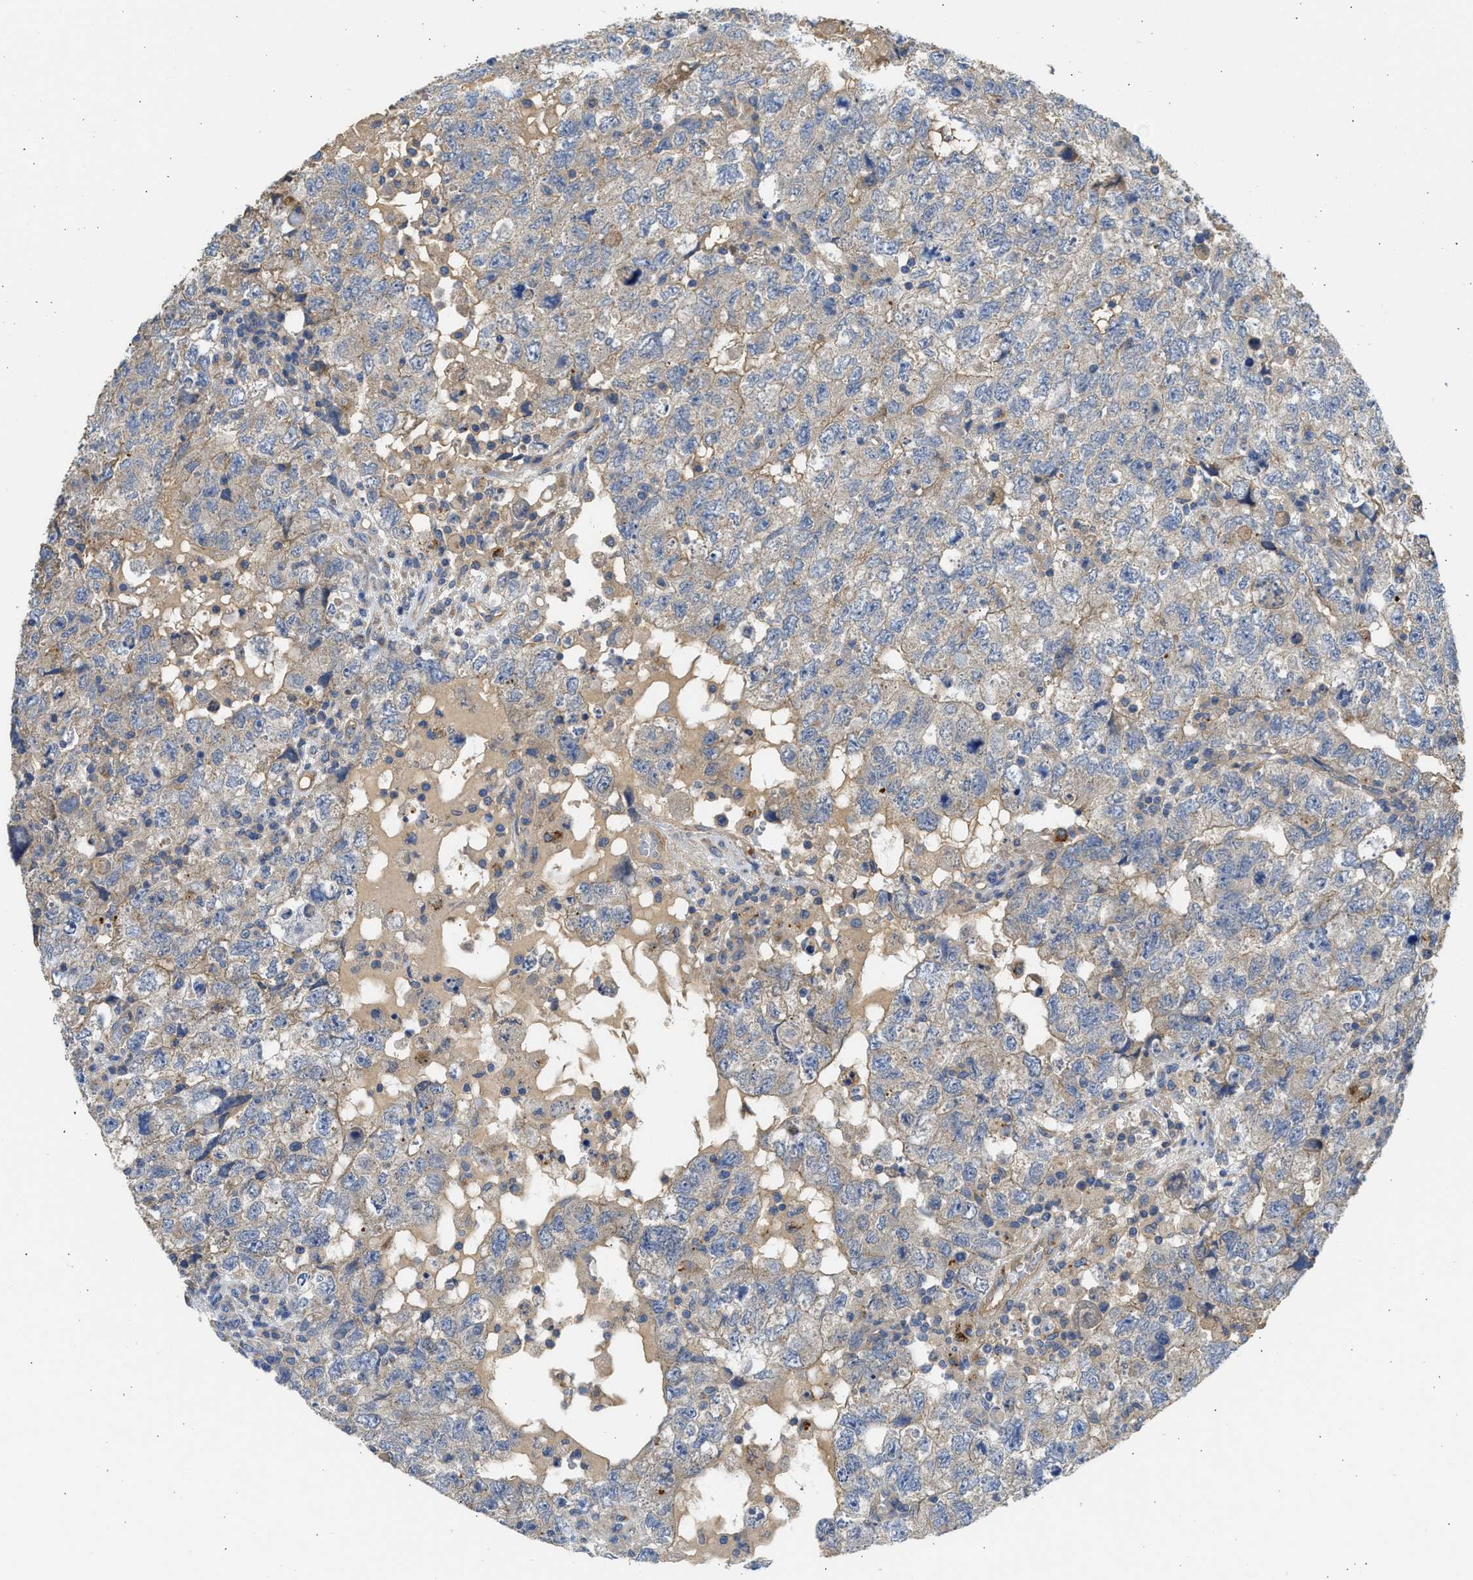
{"staining": {"intensity": "weak", "quantity": "25%-75%", "location": "cytoplasmic/membranous"}, "tissue": "testis cancer", "cell_type": "Tumor cells", "image_type": "cancer", "snomed": [{"axis": "morphology", "description": "Seminoma, NOS"}, {"axis": "topography", "description": "Testis"}], "caption": "Immunohistochemistry (DAB (3,3'-diaminobenzidine)) staining of human testis cancer (seminoma) shows weak cytoplasmic/membranous protein positivity in approximately 25%-75% of tumor cells.", "gene": "CSRNP2", "patient": {"sex": "male", "age": 22}}